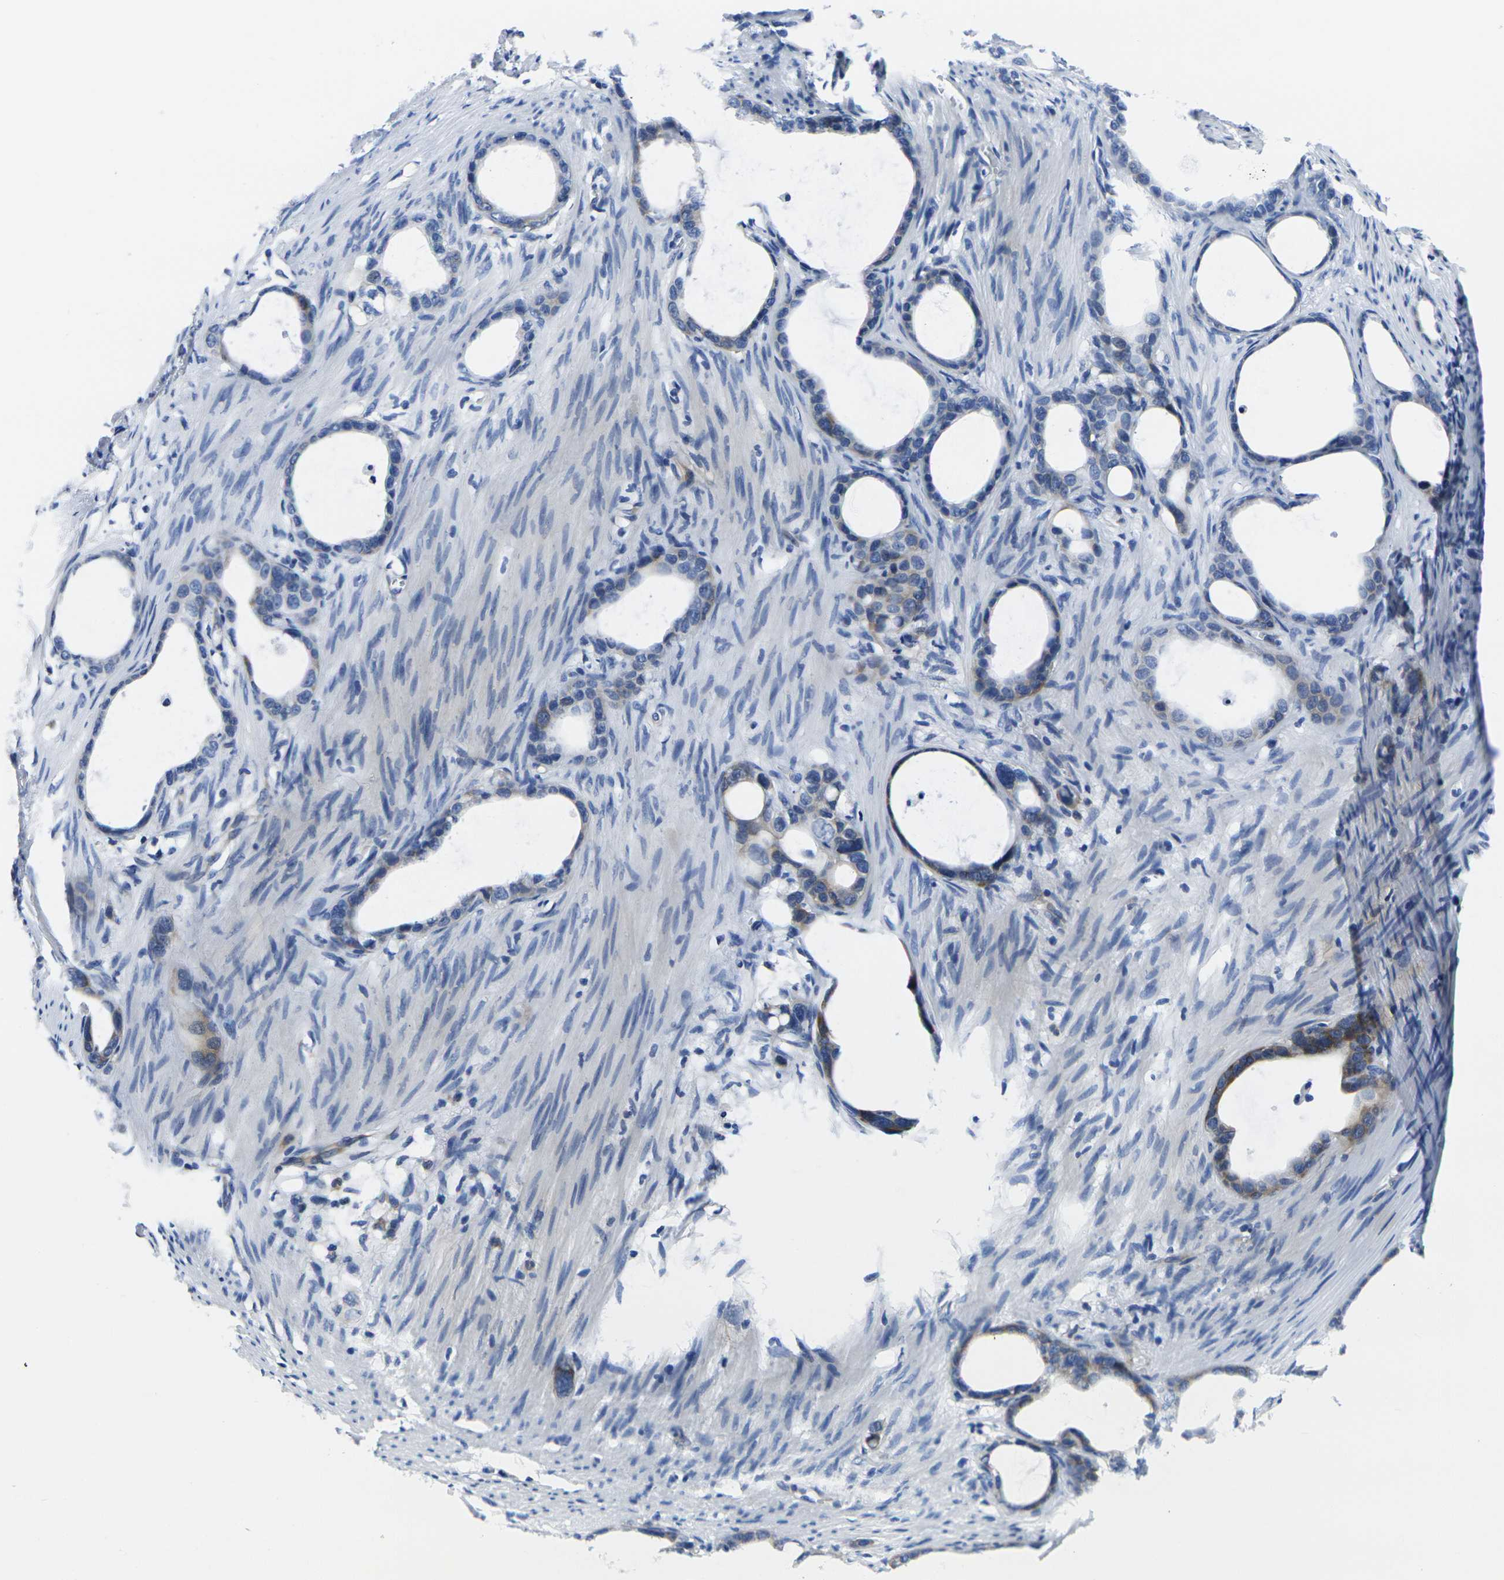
{"staining": {"intensity": "weak", "quantity": "25%-75%", "location": "cytoplasmic/membranous"}, "tissue": "stomach cancer", "cell_type": "Tumor cells", "image_type": "cancer", "snomed": [{"axis": "morphology", "description": "Adenocarcinoma, NOS"}, {"axis": "topography", "description": "Stomach"}], "caption": "Stomach adenocarcinoma stained for a protein demonstrates weak cytoplasmic/membranous positivity in tumor cells.", "gene": "EIF4A1", "patient": {"sex": "female", "age": 75}}